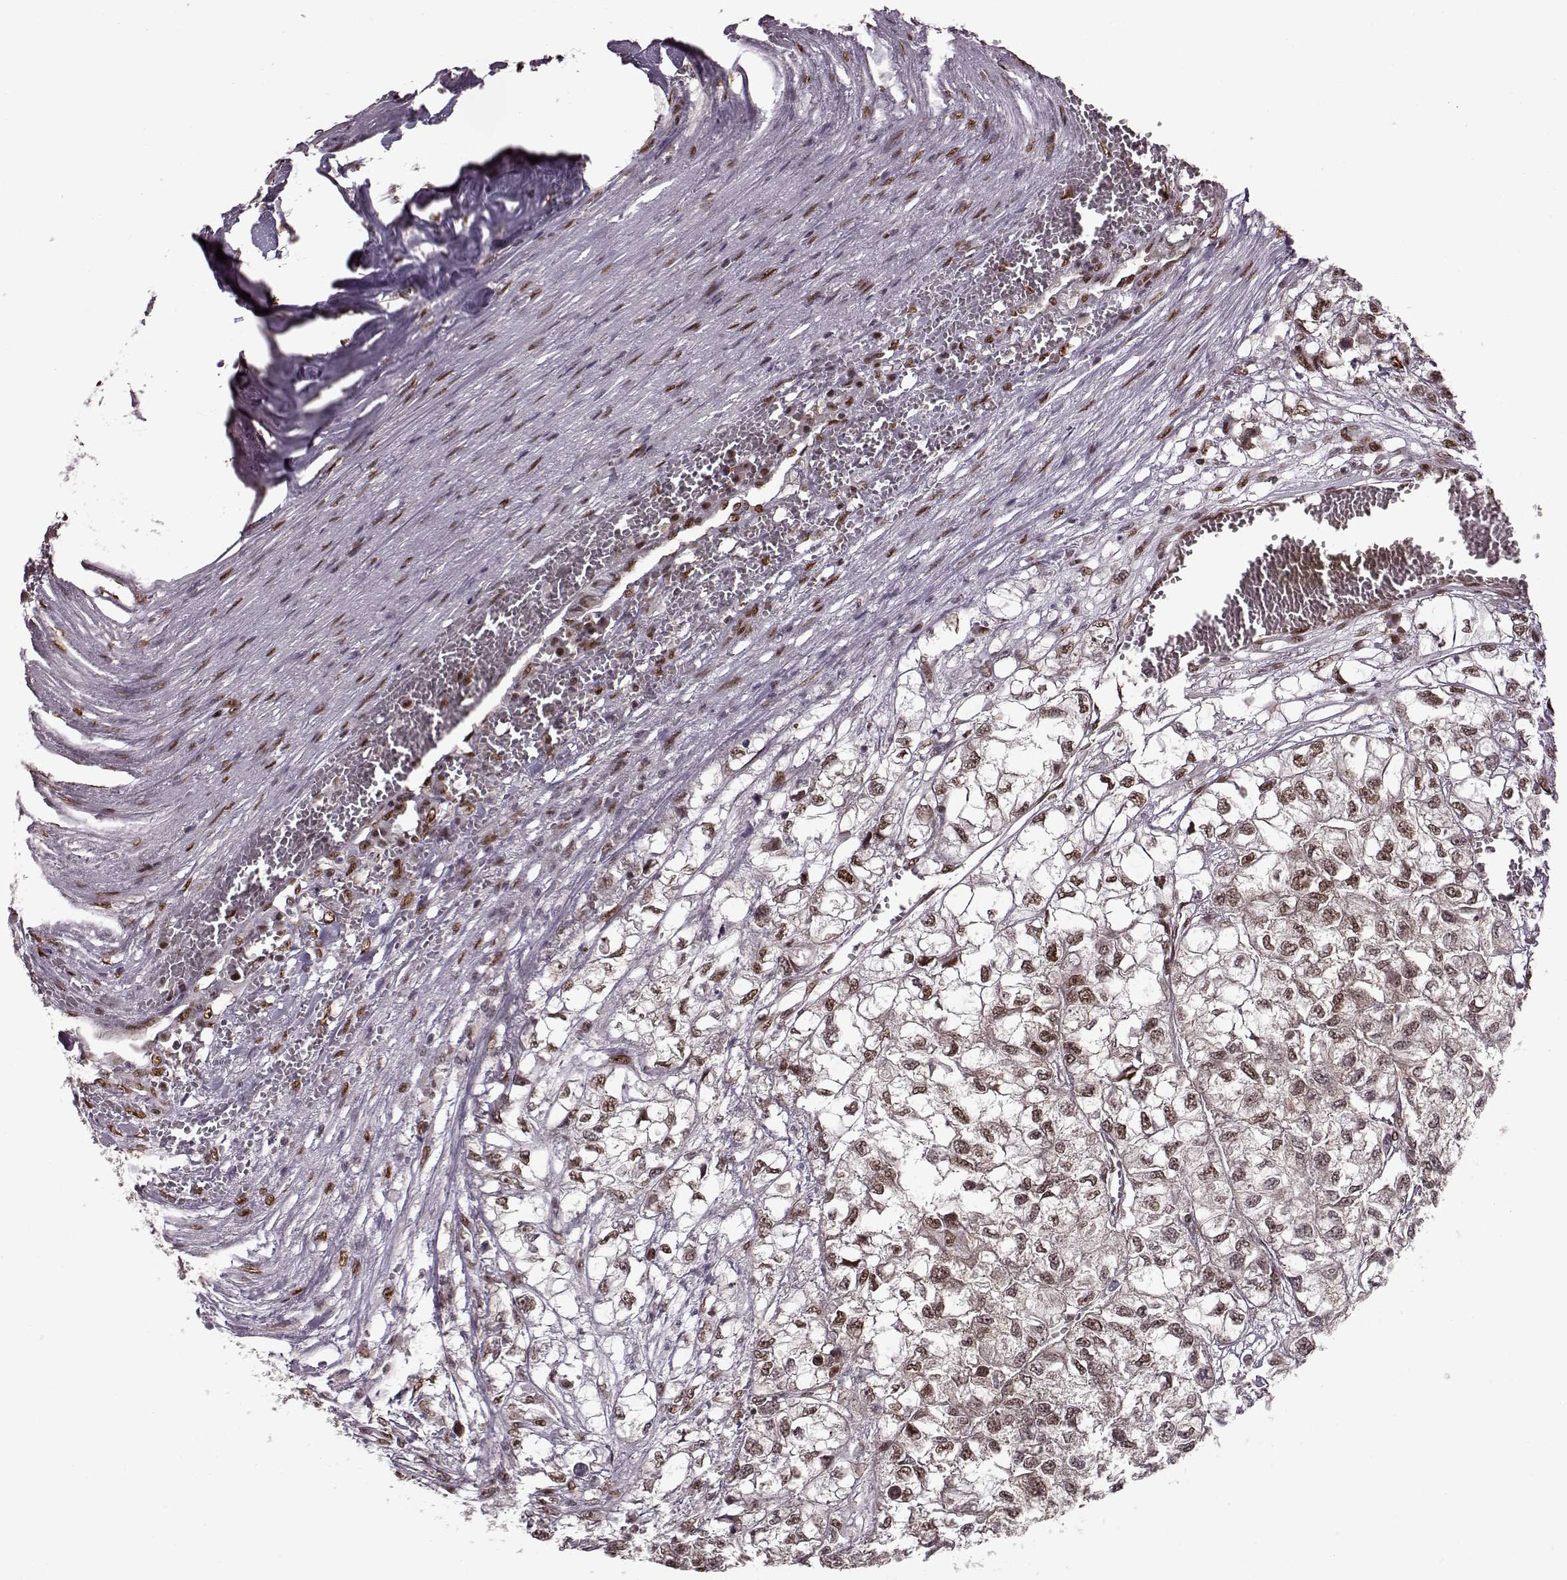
{"staining": {"intensity": "moderate", "quantity": ">75%", "location": "nuclear"}, "tissue": "renal cancer", "cell_type": "Tumor cells", "image_type": "cancer", "snomed": [{"axis": "morphology", "description": "Adenocarcinoma, NOS"}, {"axis": "topography", "description": "Kidney"}], "caption": "A photomicrograph of renal cancer (adenocarcinoma) stained for a protein demonstrates moderate nuclear brown staining in tumor cells. (IHC, brightfield microscopy, high magnification).", "gene": "FTO", "patient": {"sex": "male", "age": 56}}